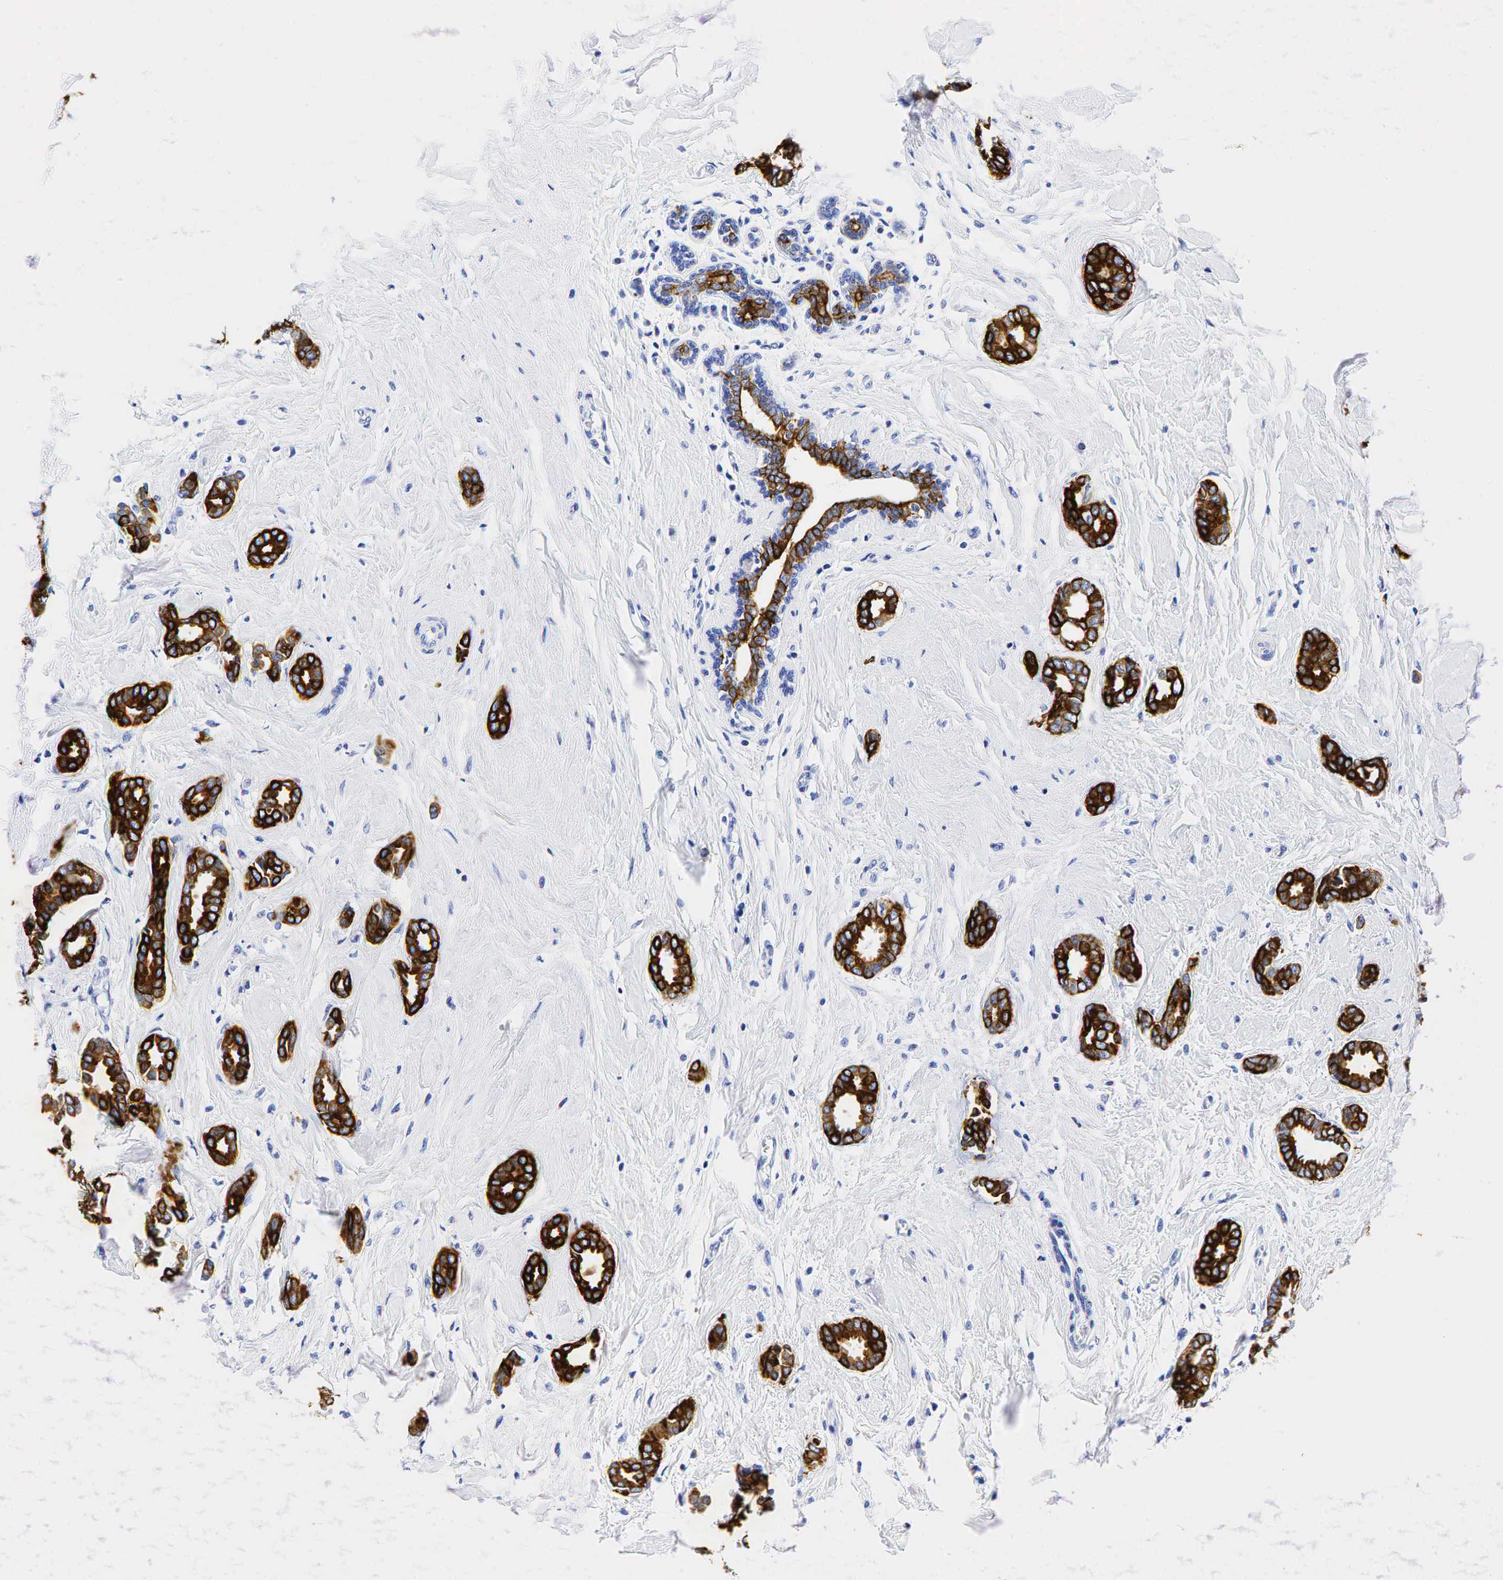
{"staining": {"intensity": "strong", "quantity": ">75%", "location": "cytoplasmic/membranous"}, "tissue": "breast cancer", "cell_type": "Tumor cells", "image_type": "cancer", "snomed": [{"axis": "morphology", "description": "Duct carcinoma"}, {"axis": "topography", "description": "Breast"}], "caption": "This histopathology image exhibits immunohistochemistry (IHC) staining of breast cancer, with high strong cytoplasmic/membranous staining in about >75% of tumor cells.", "gene": "KRT19", "patient": {"sex": "female", "age": 50}}